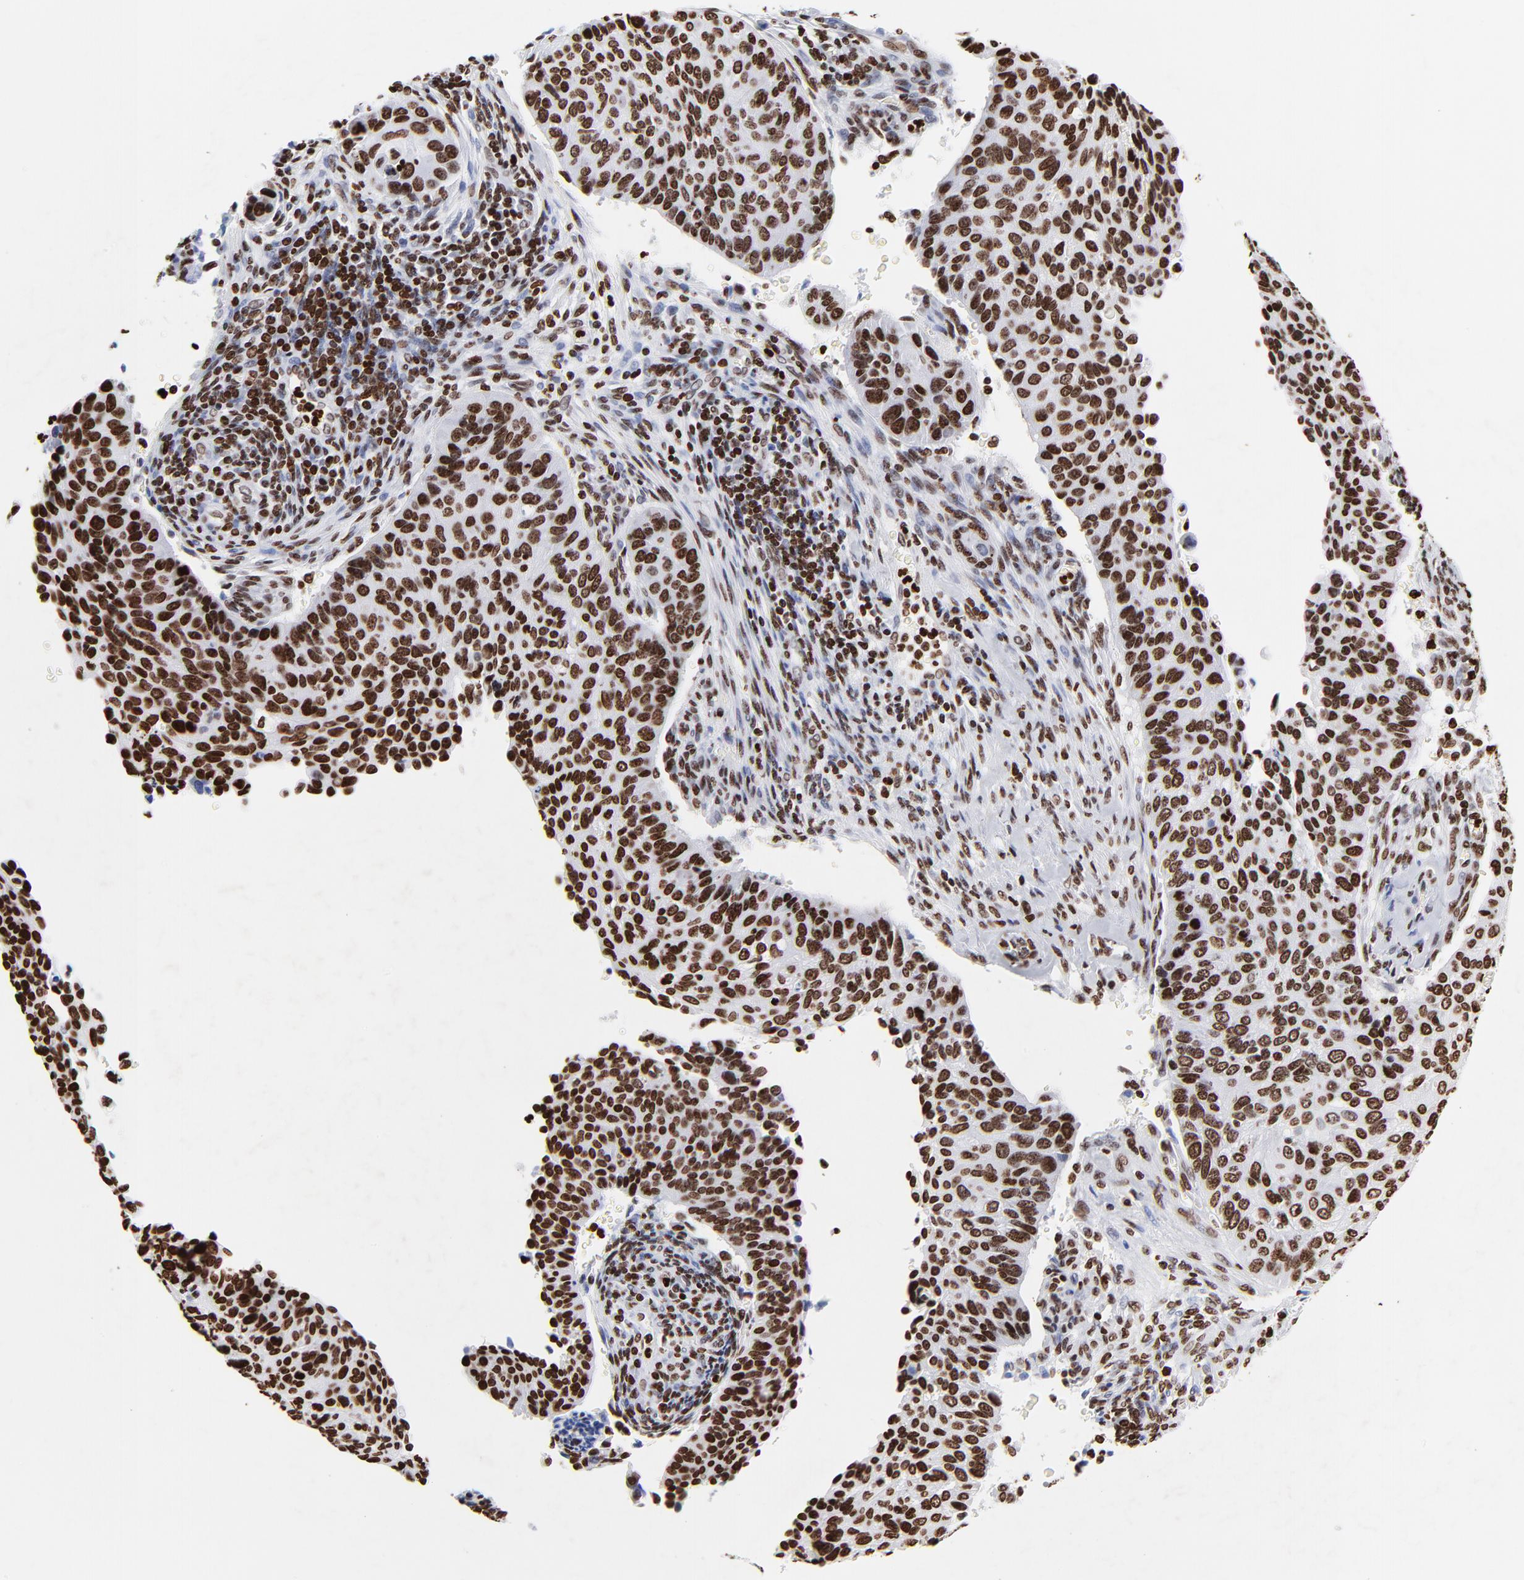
{"staining": {"intensity": "strong", "quantity": ">75%", "location": "nuclear"}, "tissue": "cervical cancer", "cell_type": "Tumor cells", "image_type": "cancer", "snomed": [{"axis": "morphology", "description": "Adenocarcinoma, NOS"}, {"axis": "topography", "description": "Cervix"}], "caption": "Immunohistochemical staining of human cervical cancer displays high levels of strong nuclear protein staining in about >75% of tumor cells.", "gene": "FBH1", "patient": {"sex": "female", "age": 29}}